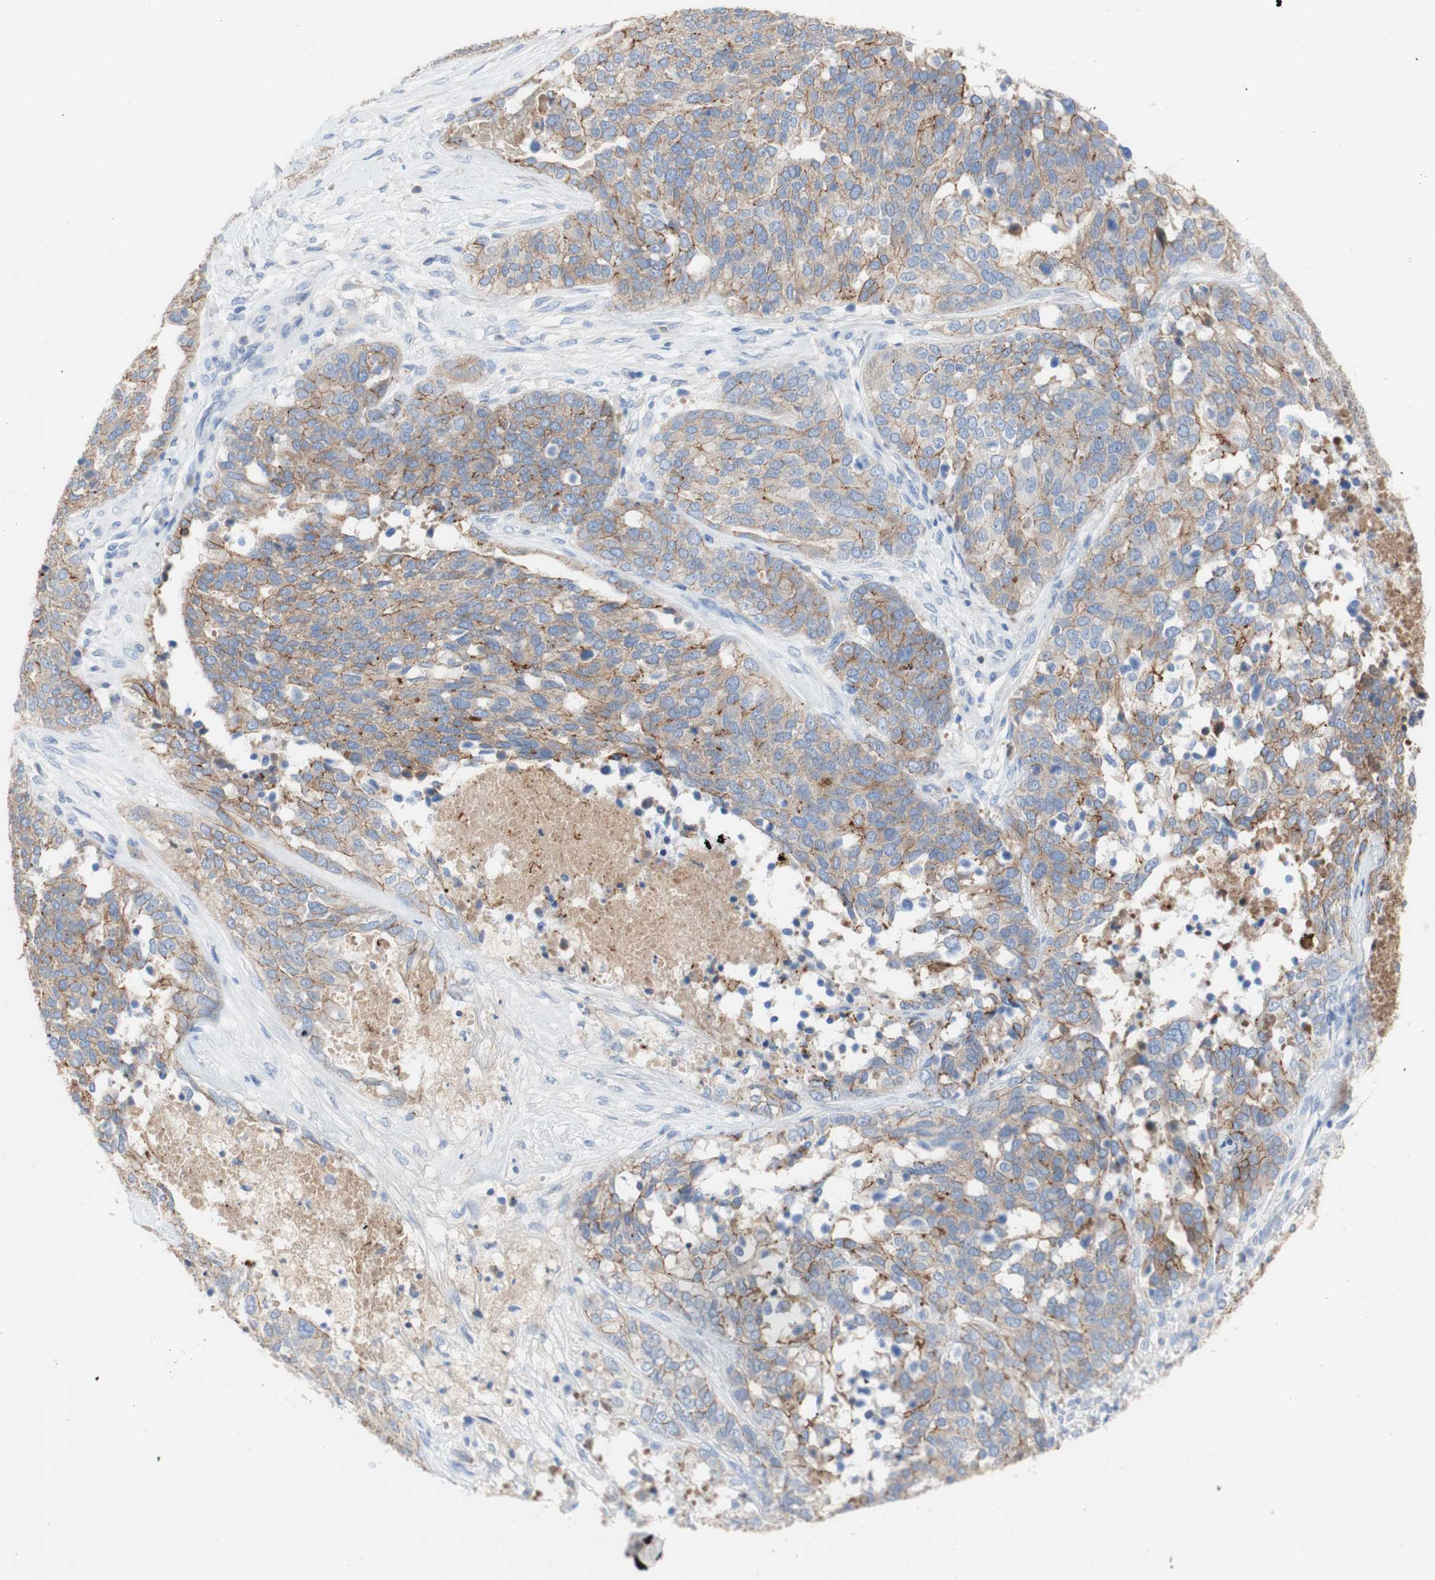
{"staining": {"intensity": "moderate", "quantity": ">75%", "location": "cytoplasmic/membranous"}, "tissue": "ovarian cancer", "cell_type": "Tumor cells", "image_type": "cancer", "snomed": [{"axis": "morphology", "description": "Cystadenocarcinoma, serous, NOS"}, {"axis": "topography", "description": "Ovary"}], "caption": "An IHC histopathology image of tumor tissue is shown. Protein staining in brown shows moderate cytoplasmic/membranous positivity in ovarian serous cystadenocarcinoma within tumor cells.", "gene": "DSC2", "patient": {"sex": "female", "age": 44}}